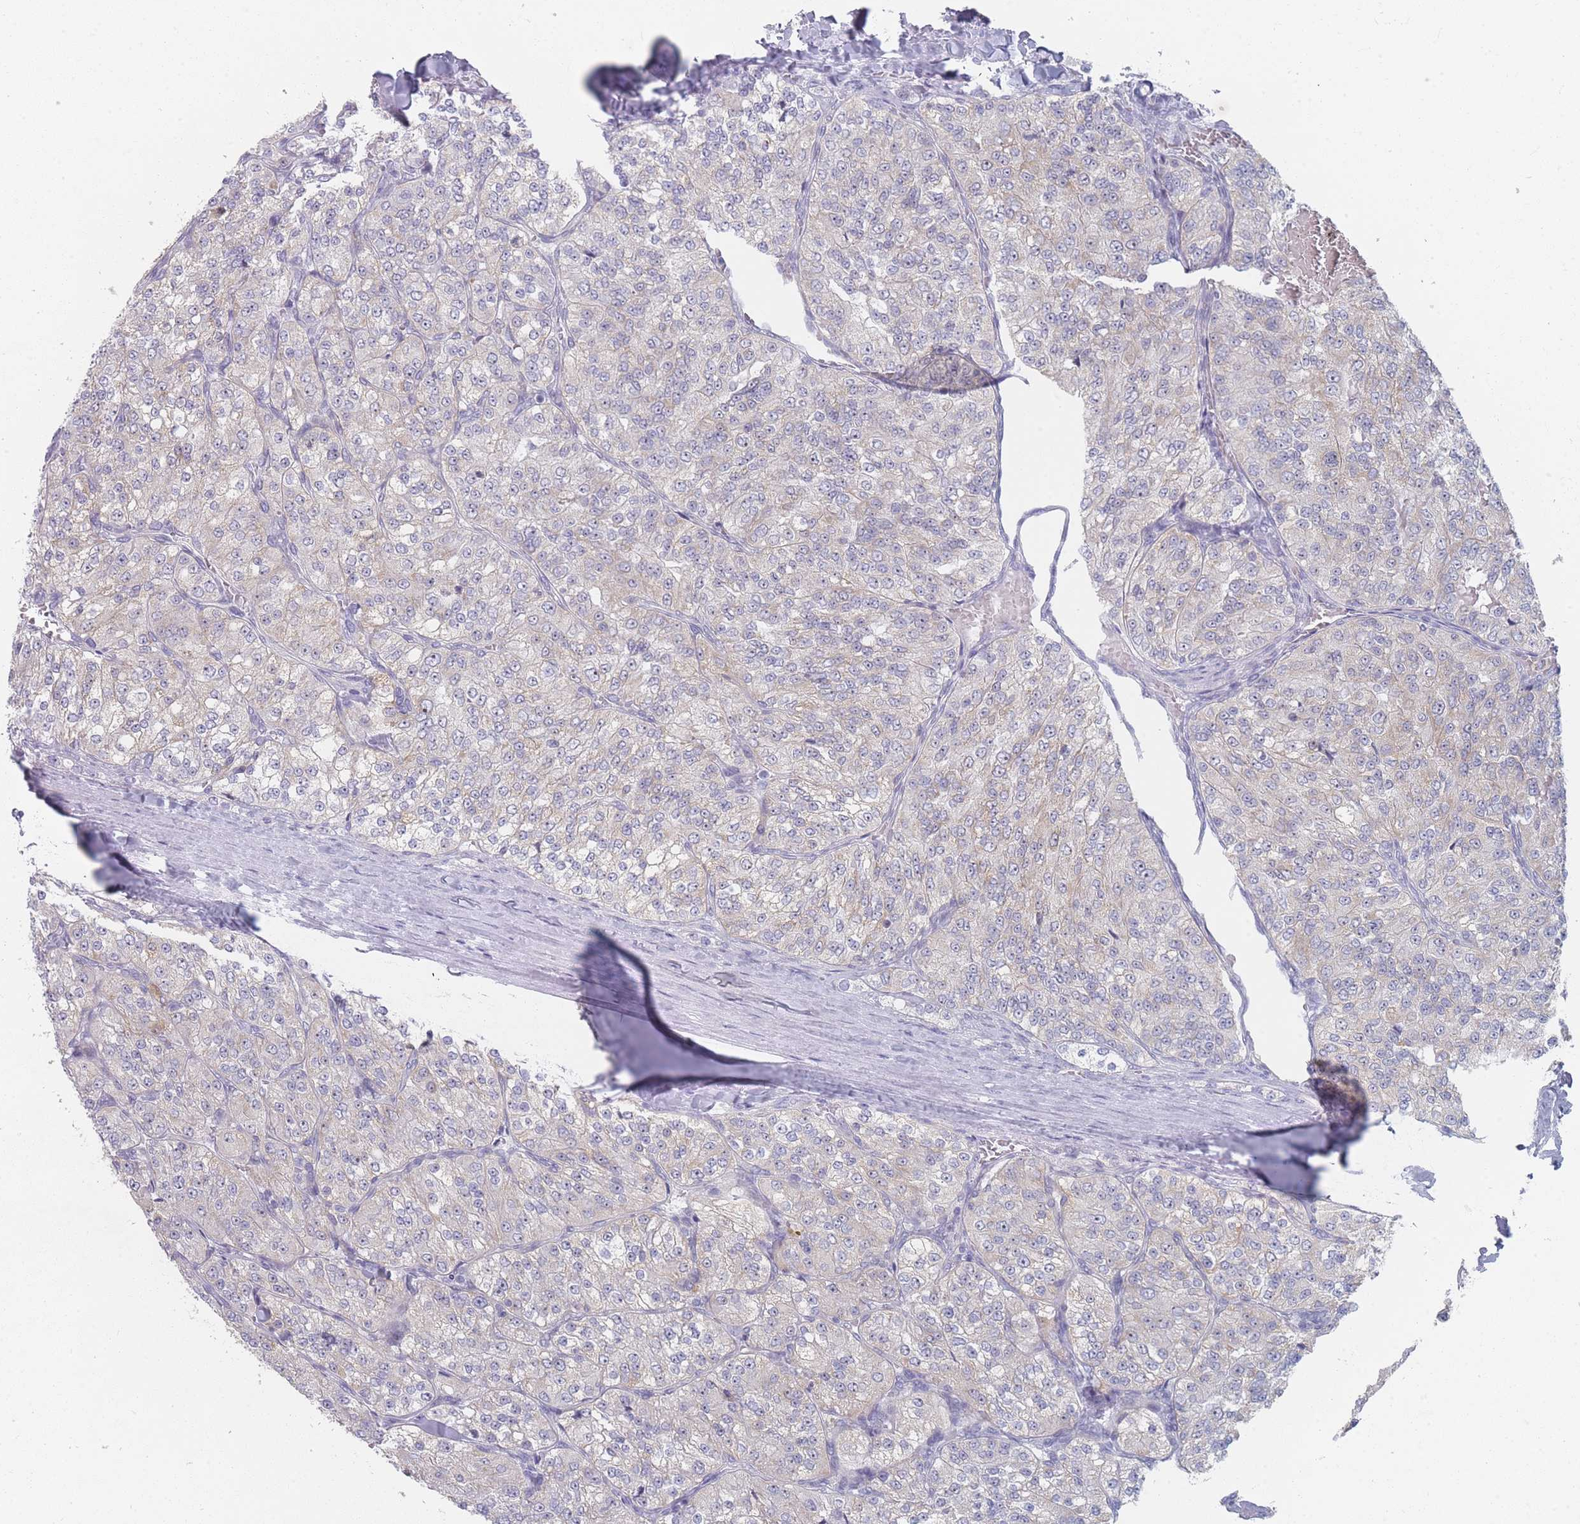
{"staining": {"intensity": "weak", "quantity": "<25%", "location": "cytoplasmic/membranous"}, "tissue": "renal cancer", "cell_type": "Tumor cells", "image_type": "cancer", "snomed": [{"axis": "morphology", "description": "Adenocarcinoma, NOS"}, {"axis": "topography", "description": "Kidney"}], "caption": "Tumor cells show no significant protein expression in renal cancer (adenocarcinoma).", "gene": "RNF8", "patient": {"sex": "female", "age": 63}}